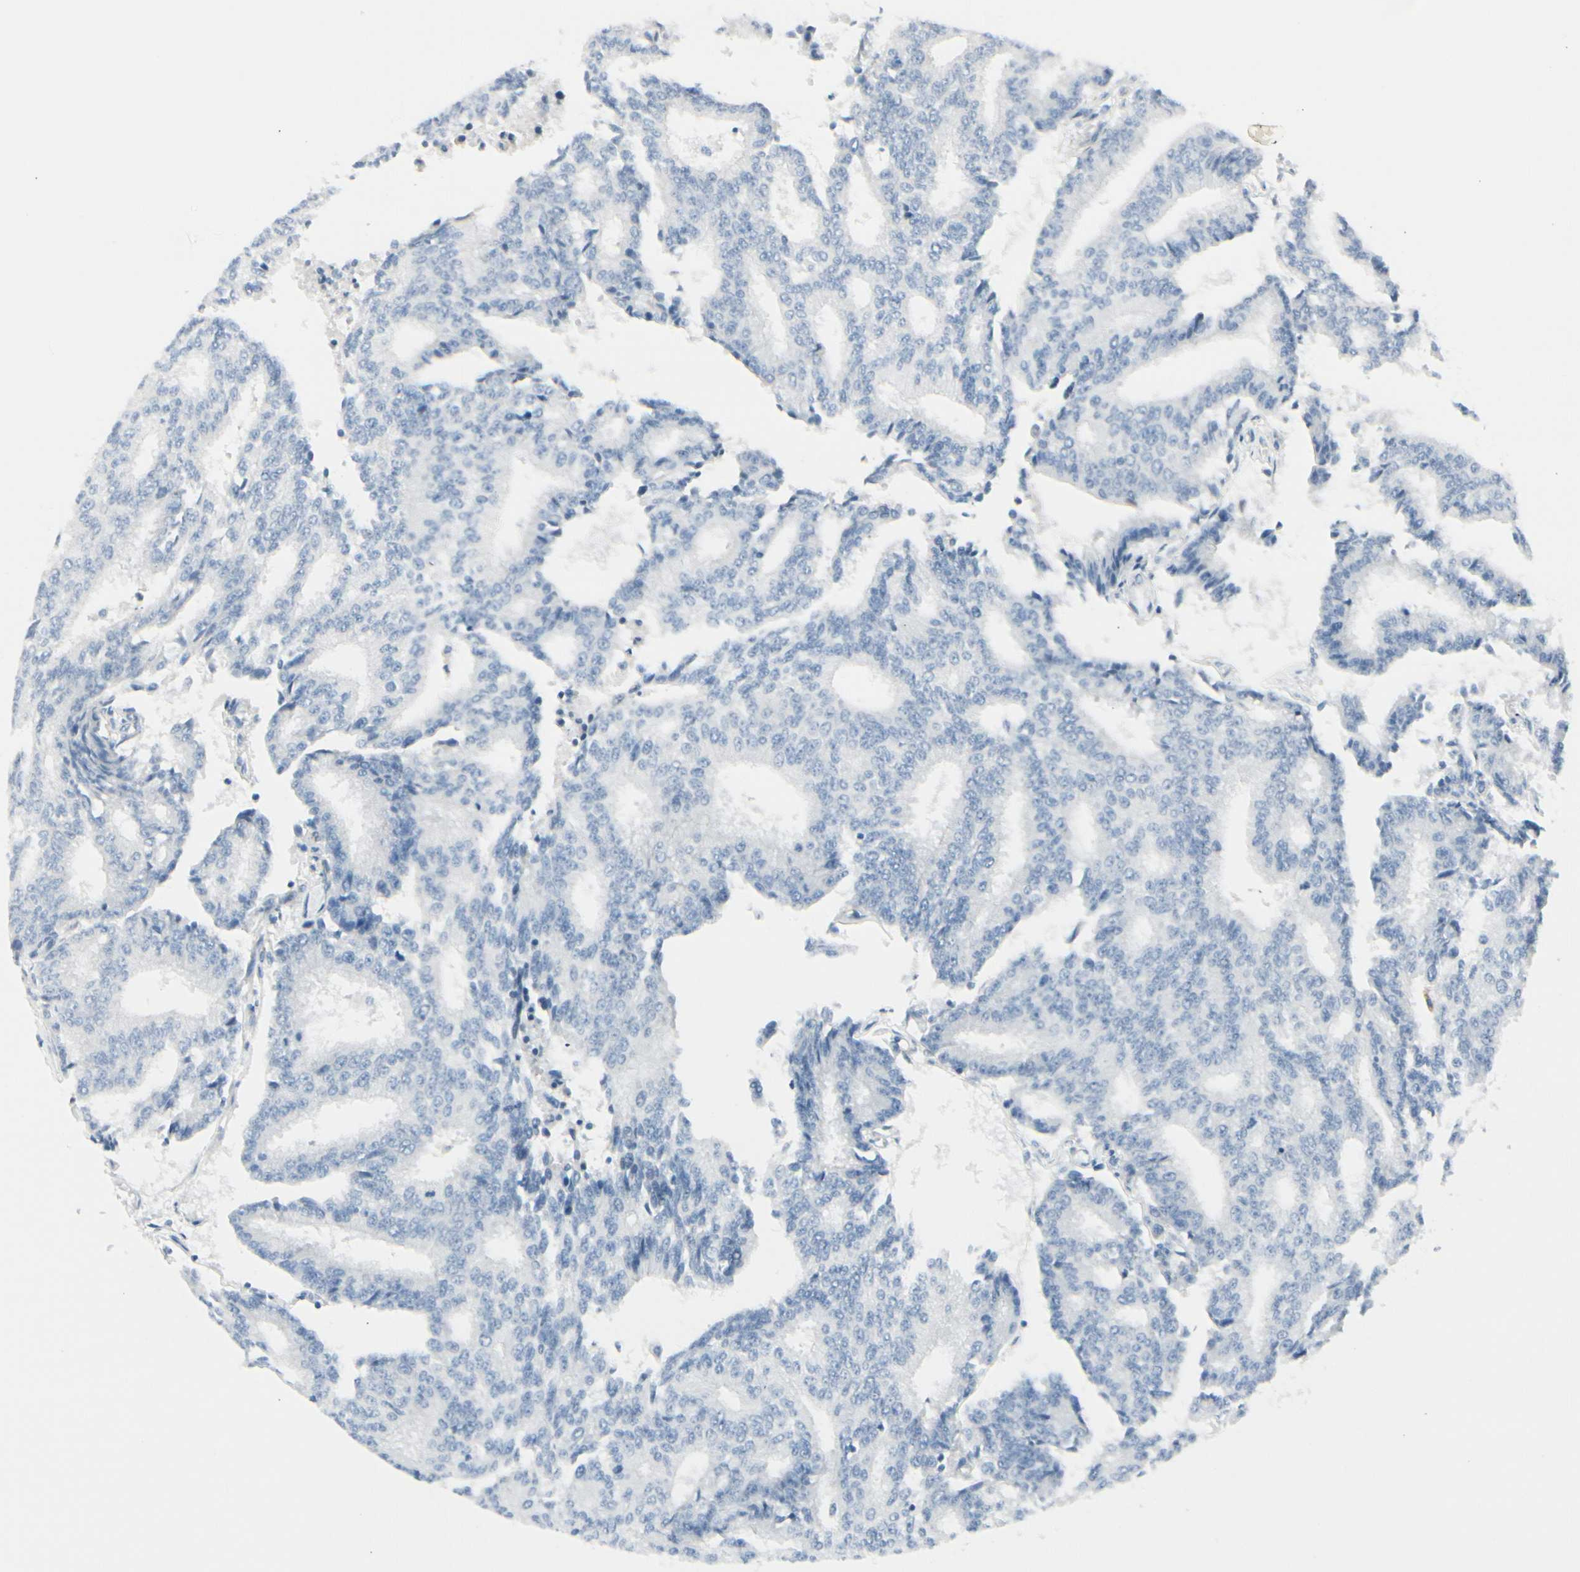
{"staining": {"intensity": "negative", "quantity": "none", "location": "none"}, "tissue": "prostate cancer", "cell_type": "Tumor cells", "image_type": "cancer", "snomed": [{"axis": "morphology", "description": "Adenocarcinoma, High grade"}, {"axis": "topography", "description": "Prostate"}], "caption": "This is an immunohistochemistry micrograph of human prostate adenocarcinoma (high-grade). There is no expression in tumor cells.", "gene": "CDHR5", "patient": {"sex": "male", "age": 55}}